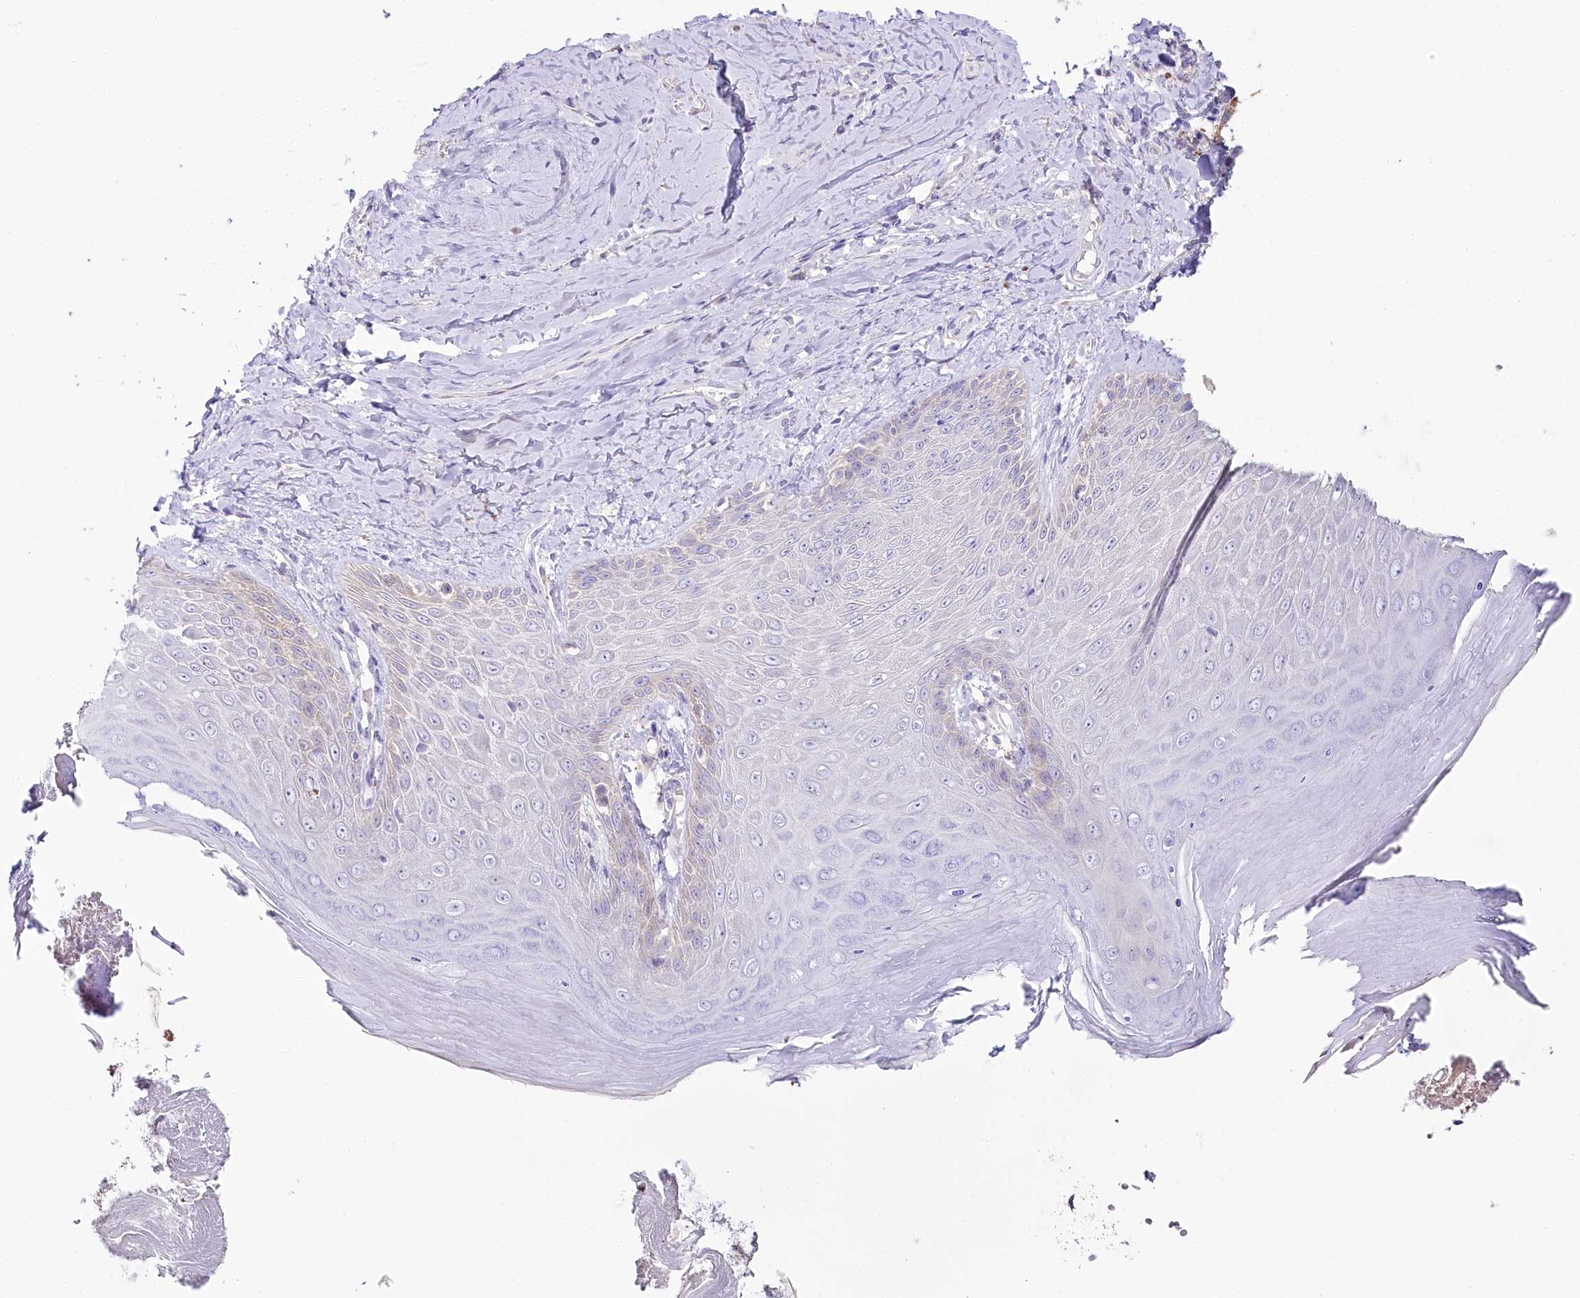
{"staining": {"intensity": "moderate", "quantity": "25%-75%", "location": "cytoplasmic/membranous"}, "tissue": "skin", "cell_type": "Epidermal cells", "image_type": "normal", "snomed": [{"axis": "morphology", "description": "Normal tissue, NOS"}, {"axis": "topography", "description": "Anal"}], "caption": "Human skin stained for a protein (brown) exhibits moderate cytoplasmic/membranous positive expression in approximately 25%-75% of epidermal cells.", "gene": "MYOZ1", "patient": {"sex": "male", "age": 78}}